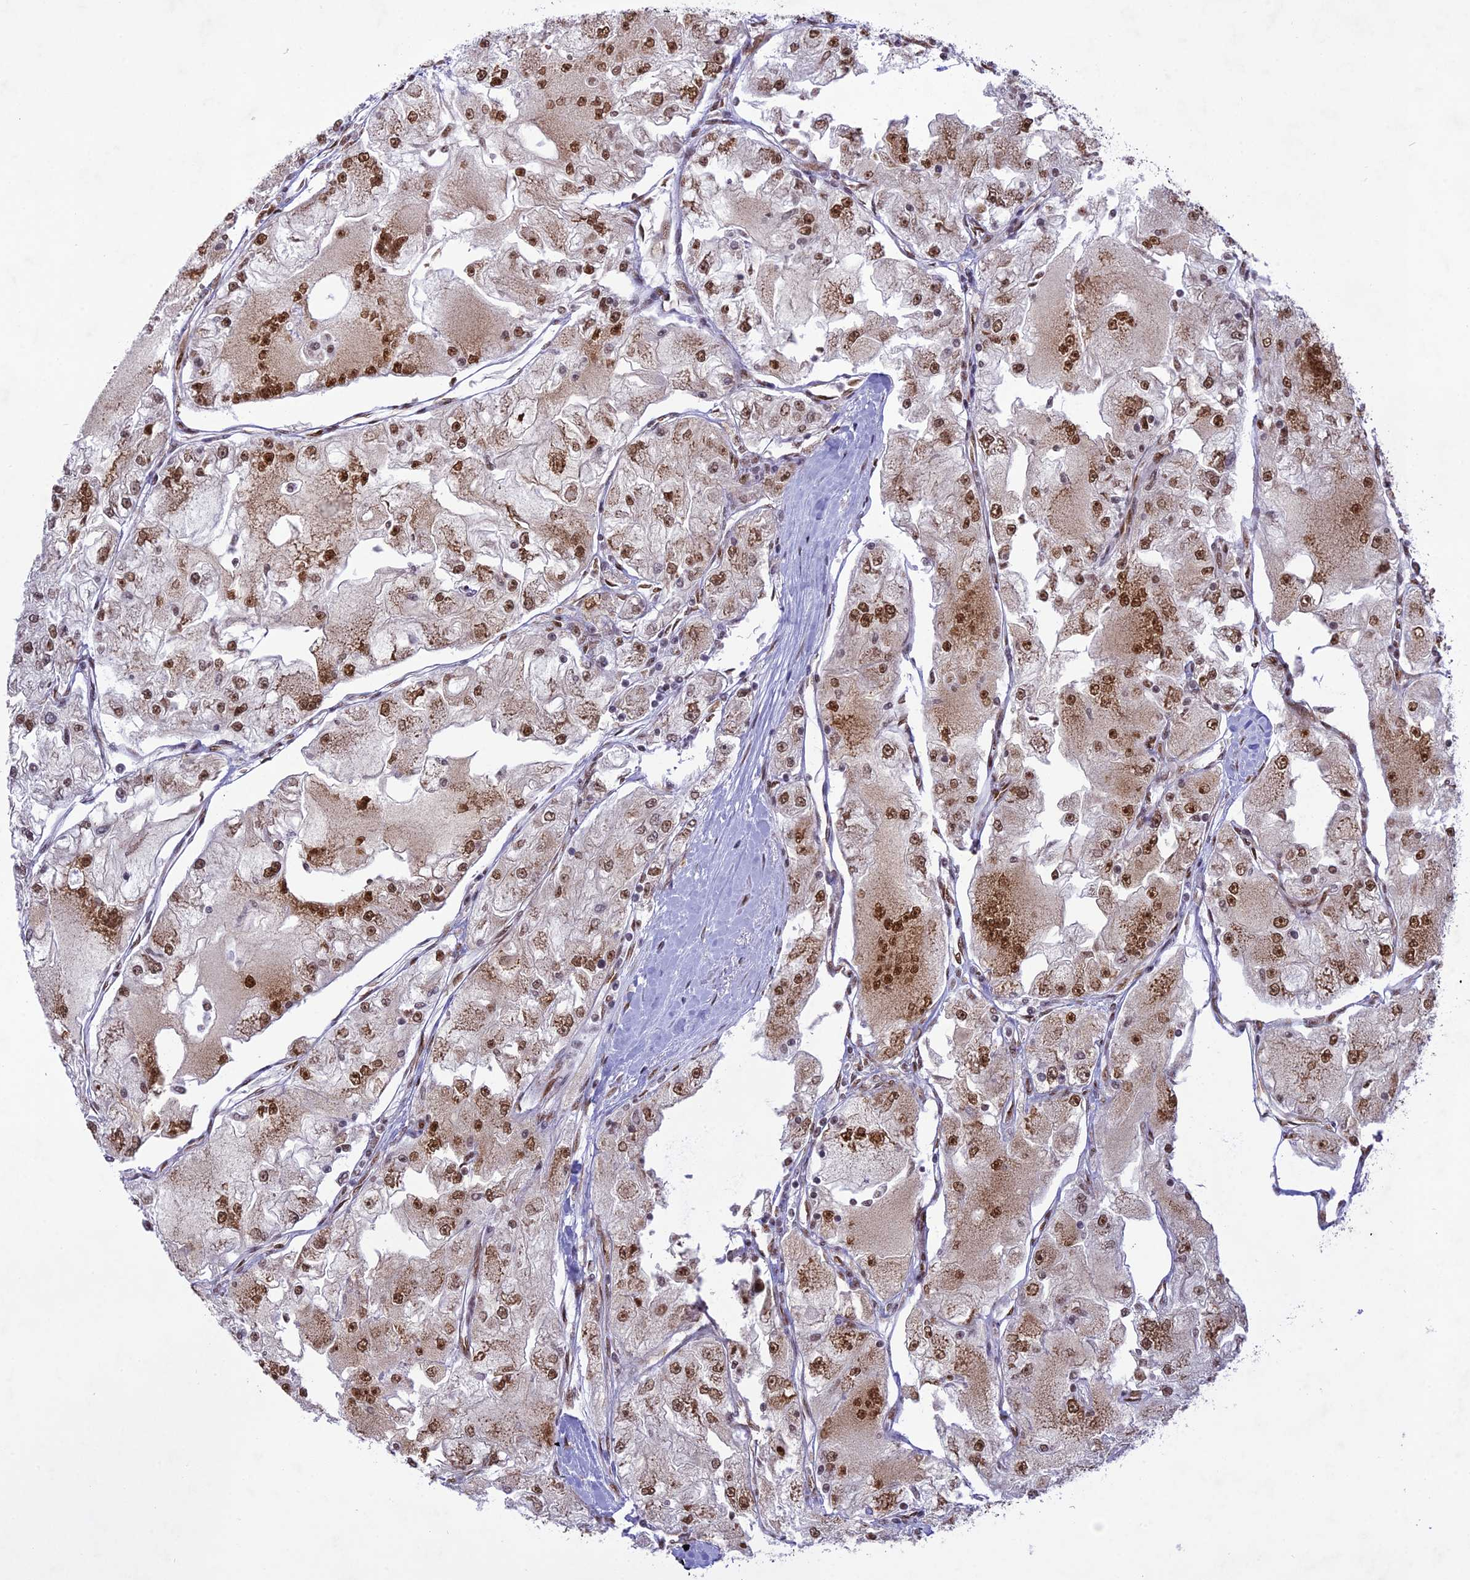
{"staining": {"intensity": "moderate", "quantity": ">75%", "location": "nuclear"}, "tissue": "renal cancer", "cell_type": "Tumor cells", "image_type": "cancer", "snomed": [{"axis": "morphology", "description": "Adenocarcinoma, NOS"}, {"axis": "topography", "description": "Kidney"}], "caption": "Renal cancer (adenocarcinoma) stained with a protein marker reveals moderate staining in tumor cells.", "gene": "DDX1", "patient": {"sex": "female", "age": 72}}